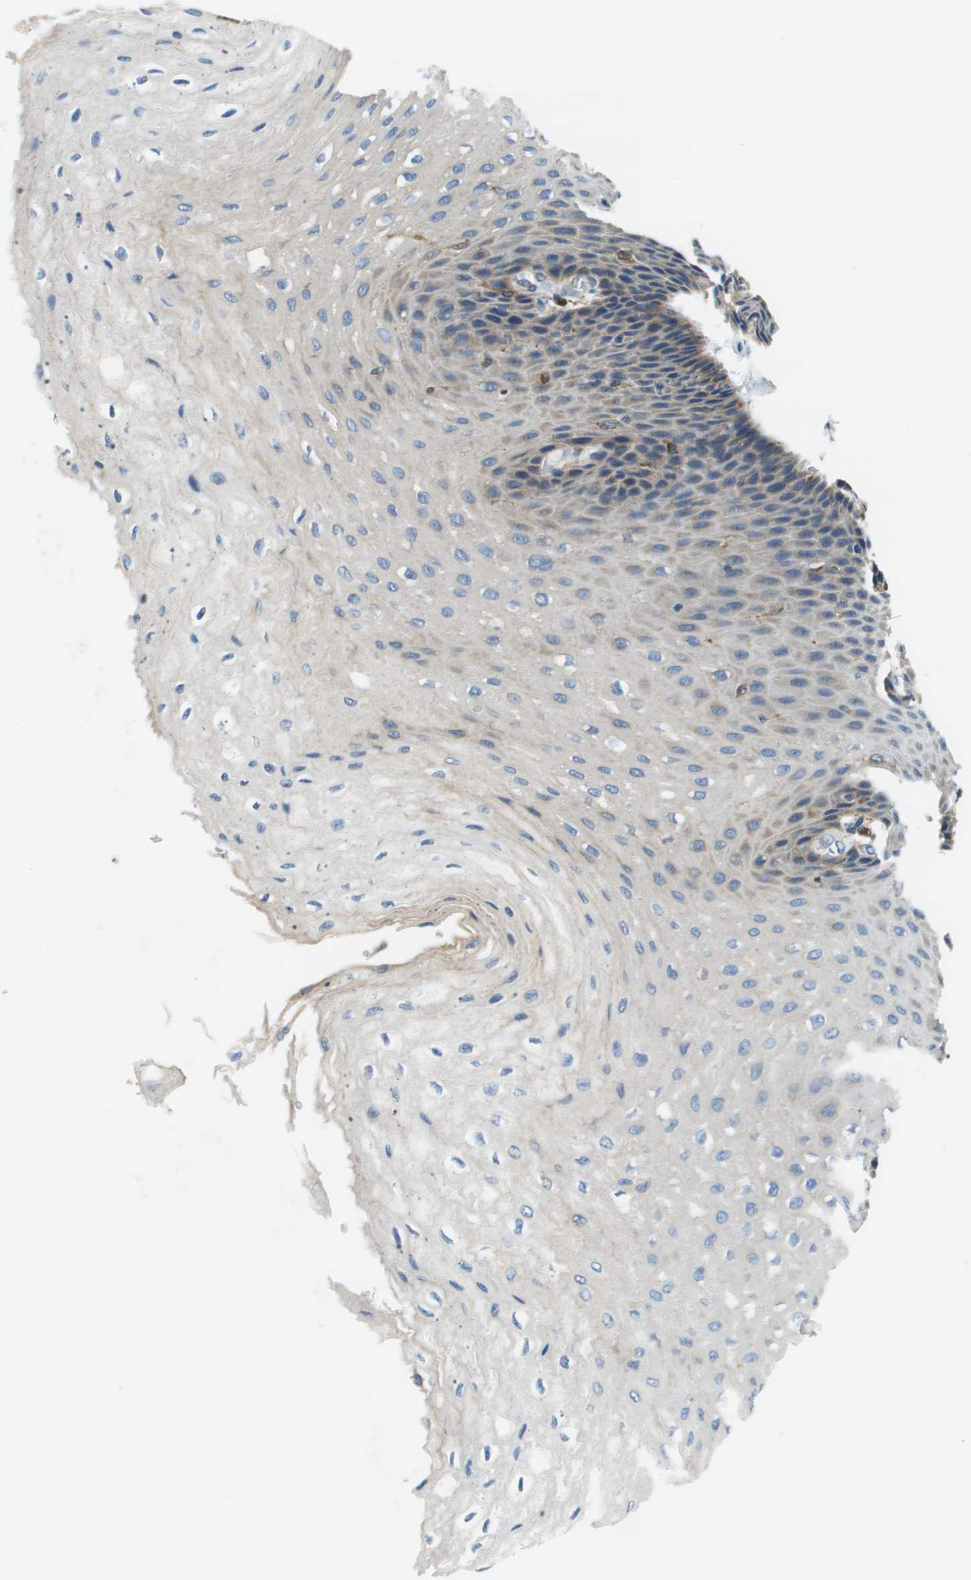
{"staining": {"intensity": "weak", "quantity": "<25%", "location": "cytoplasmic/membranous"}, "tissue": "esophagus", "cell_type": "Squamous epithelial cells", "image_type": "normal", "snomed": [{"axis": "morphology", "description": "Normal tissue, NOS"}, {"axis": "topography", "description": "Esophagus"}], "caption": "Squamous epithelial cells show no significant staining in benign esophagus.", "gene": "CNPY3", "patient": {"sex": "female", "age": 72}}